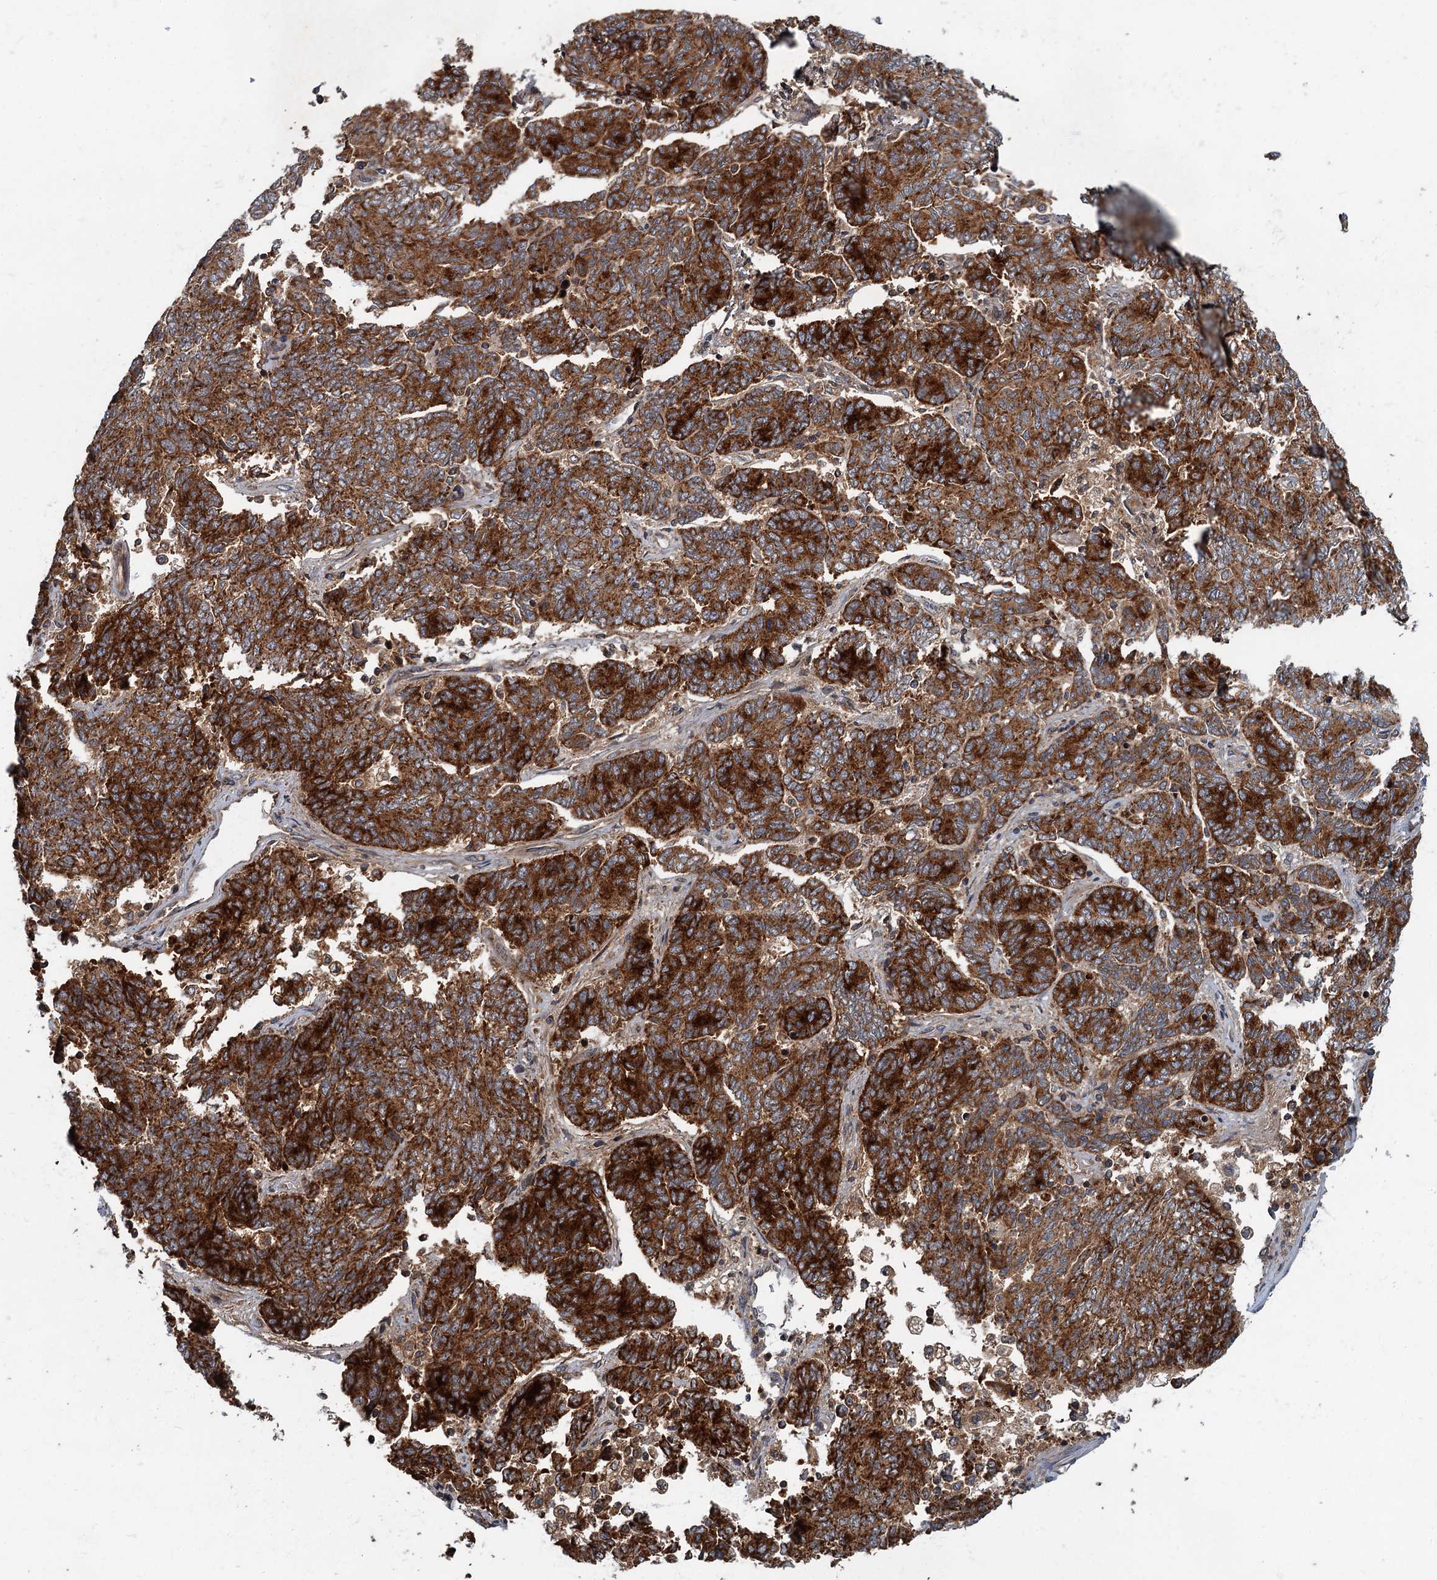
{"staining": {"intensity": "strong", "quantity": ">75%", "location": "cytoplasmic/membranous"}, "tissue": "endometrial cancer", "cell_type": "Tumor cells", "image_type": "cancer", "snomed": [{"axis": "morphology", "description": "Adenocarcinoma, NOS"}, {"axis": "topography", "description": "Endometrium"}], "caption": "Protein staining of endometrial cancer (adenocarcinoma) tissue displays strong cytoplasmic/membranous expression in about >75% of tumor cells. (DAB IHC, brown staining for protein, blue staining for nuclei).", "gene": "SLC11A2", "patient": {"sex": "female", "age": 80}}